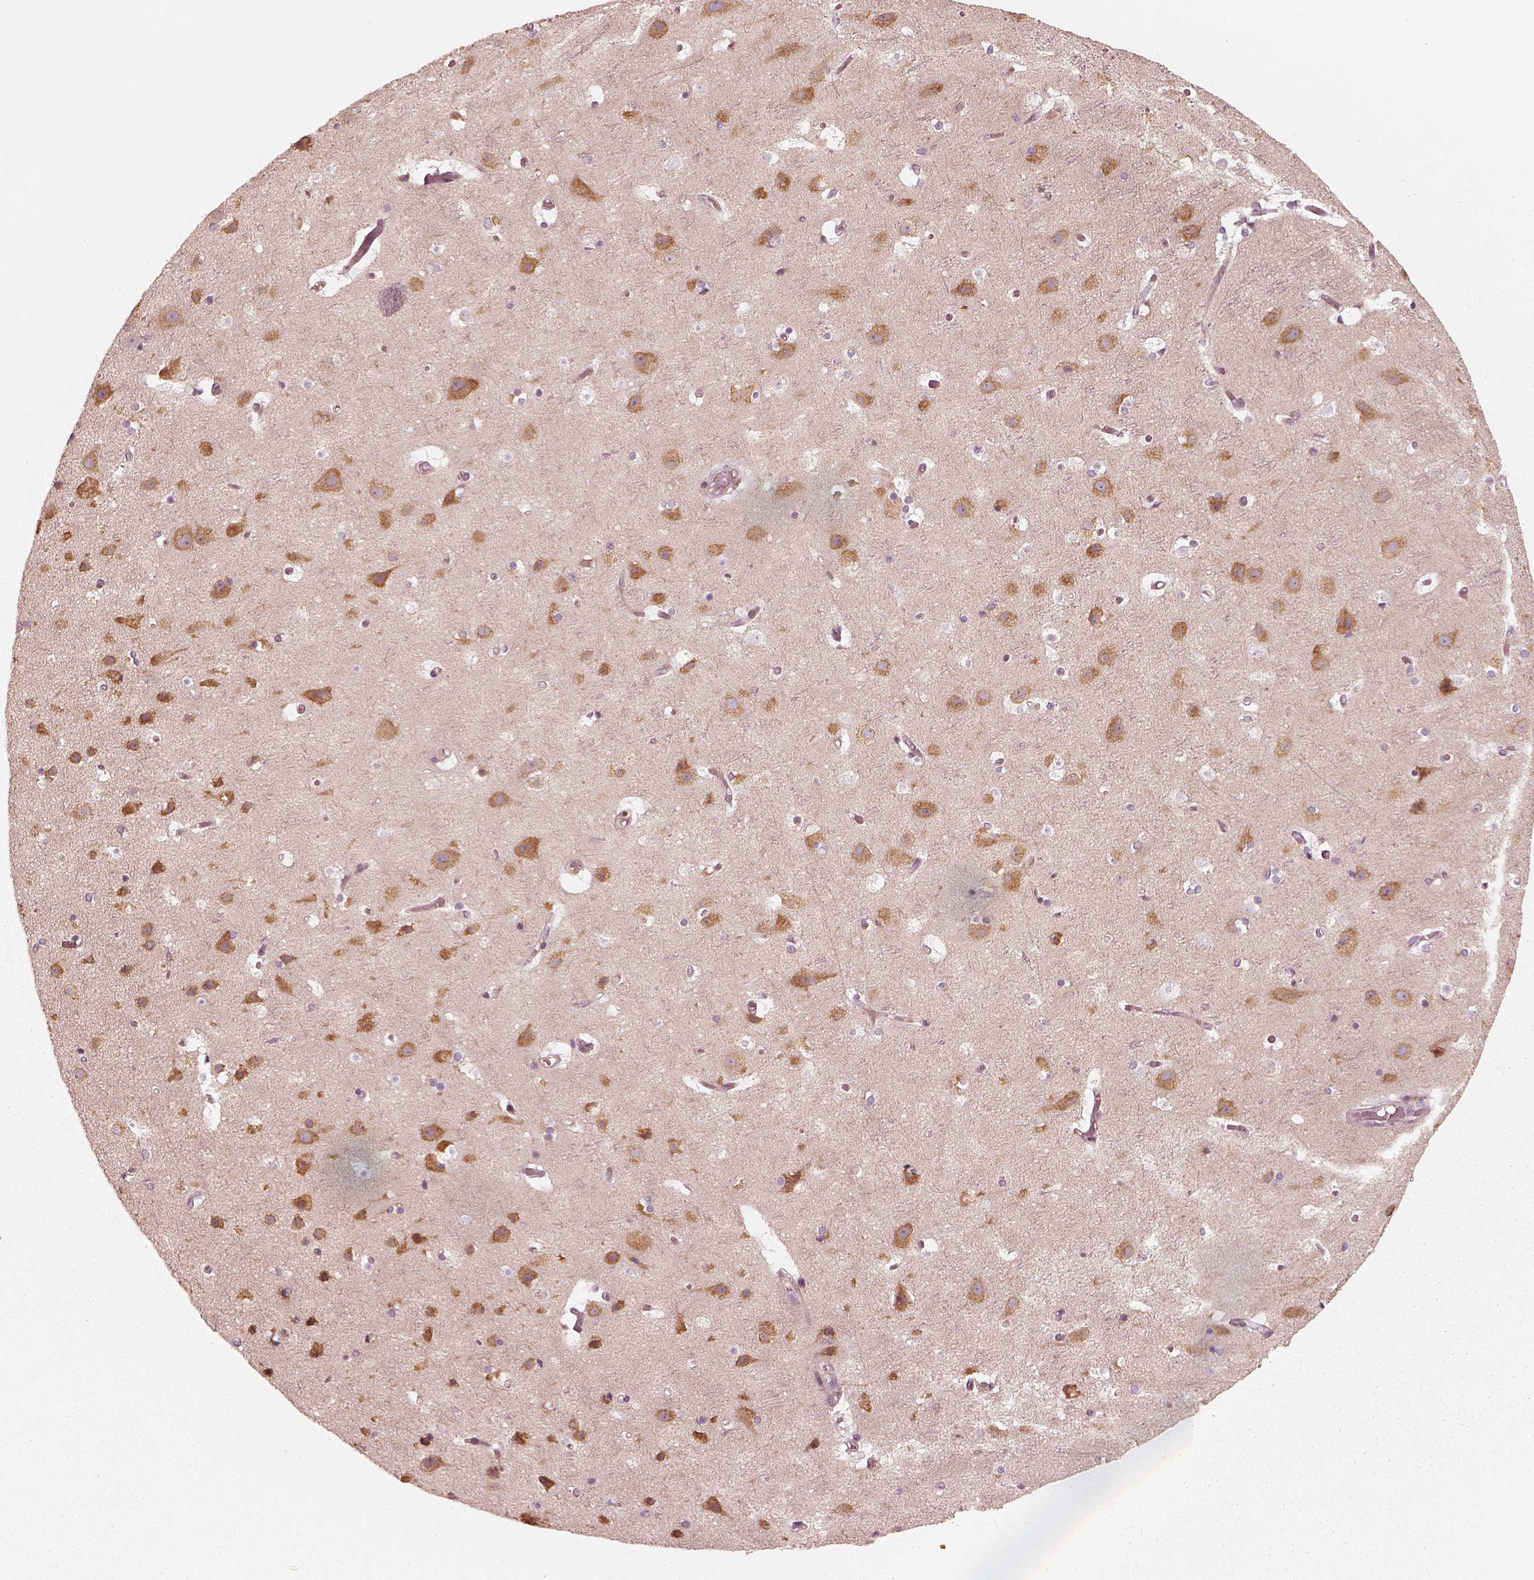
{"staining": {"intensity": "moderate", "quantity": "<25%", "location": "cytoplasmic/membranous"}, "tissue": "cerebral cortex", "cell_type": "Endothelial cells", "image_type": "normal", "snomed": [{"axis": "morphology", "description": "Normal tissue, NOS"}, {"axis": "topography", "description": "Cerebral cortex"}], "caption": "IHC (DAB (3,3'-diaminobenzidine)) staining of normal cerebral cortex displays moderate cytoplasmic/membranous protein positivity in approximately <25% of endothelial cells.", "gene": "CNOT2", "patient": {"sex": "female", "age": 52}}